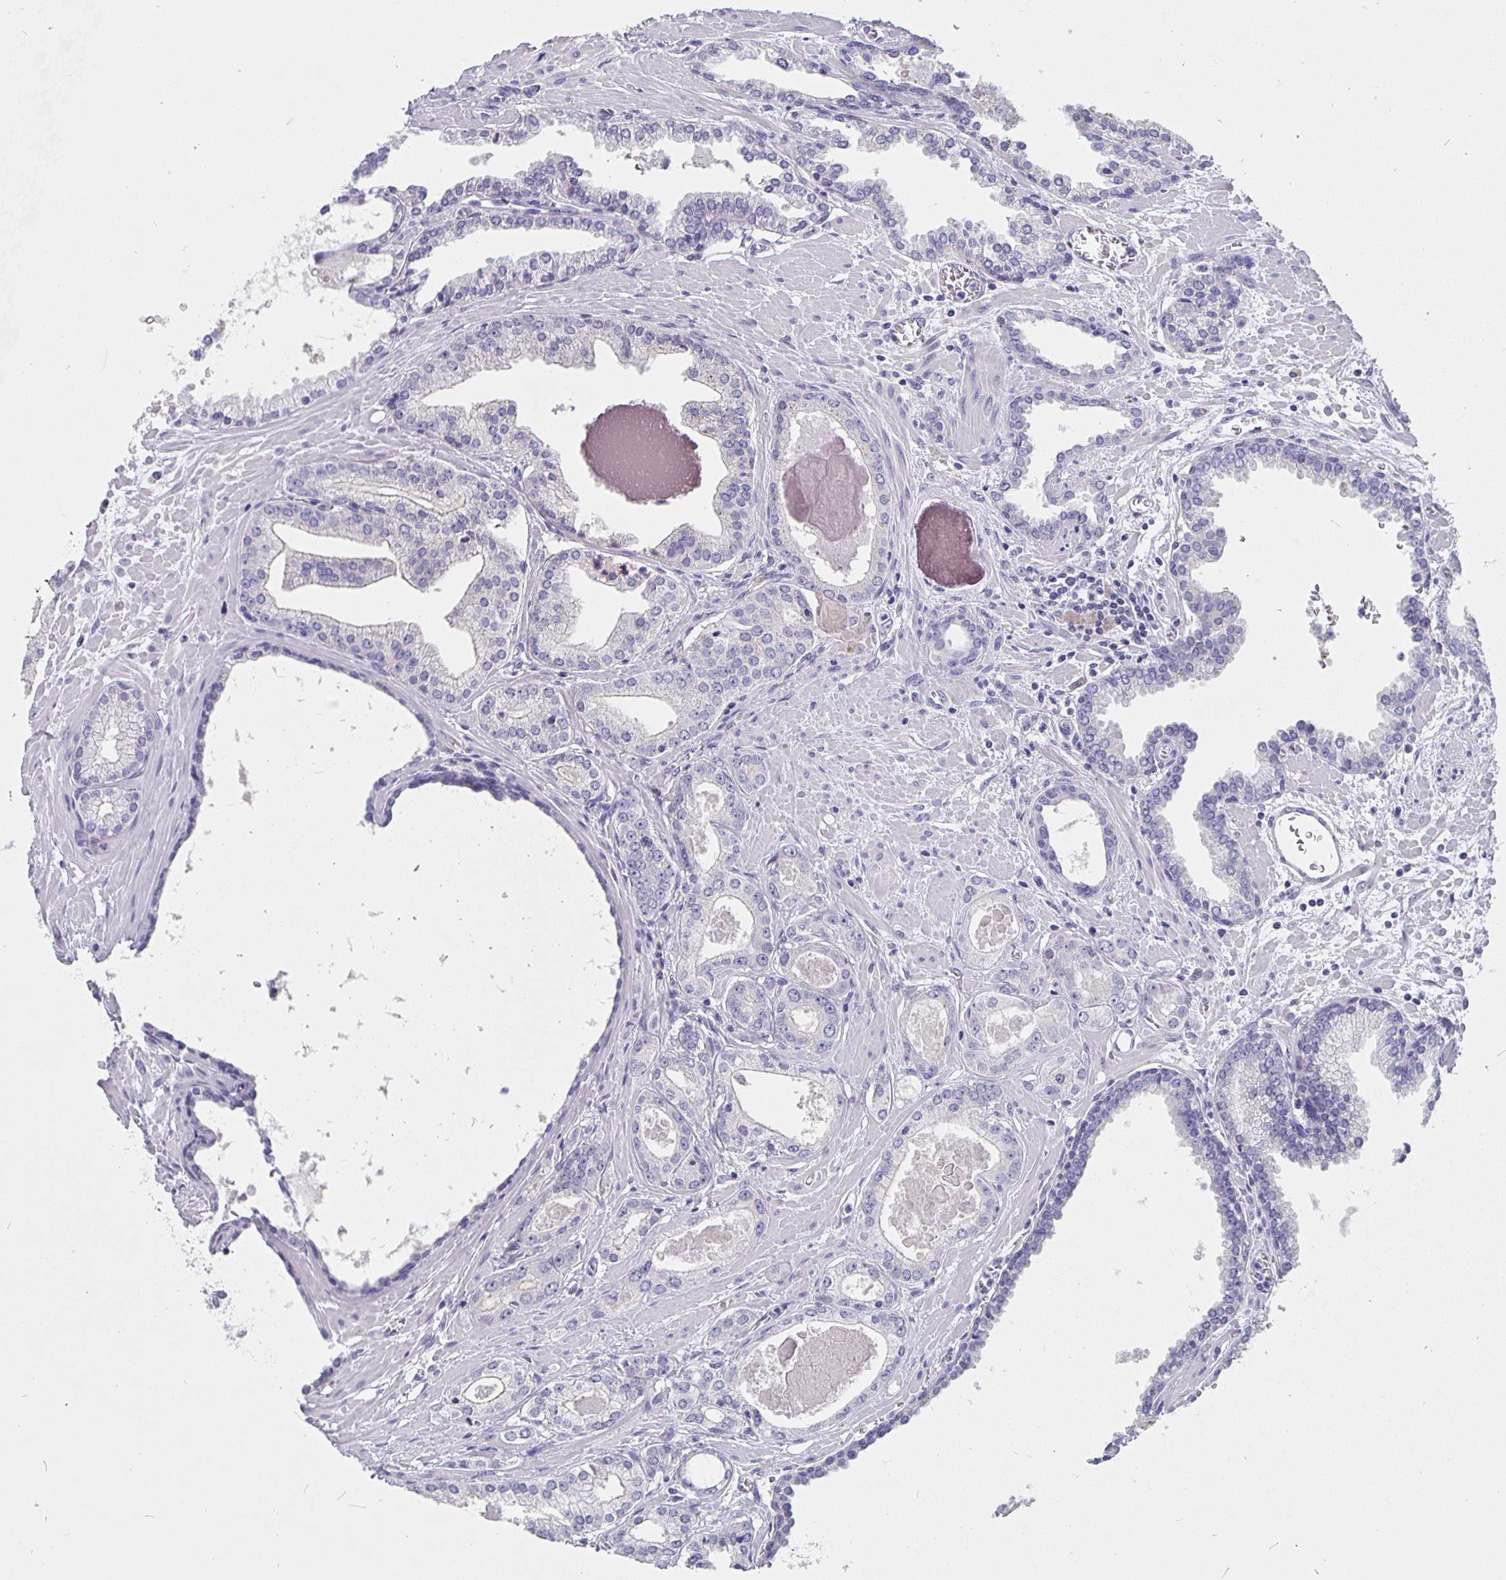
{"staining": {"intensity": "negative", "quantity": "none", "location": "none"}, "tissue": "prostate cancer", "cell_type": "Tumor cells", "image_type": "cancer", "snomed": [{"axis": "morphology", "description": "Adenocarcinoma, Low grade"}, {"axis": "topography", "description": "Prostate"}], "caption": "Protein analysis of prostate cancer reveals no significant positivity in tumor cells.", "gene": "CFAP74", "patient": {"sex": "male", "age": 64}}